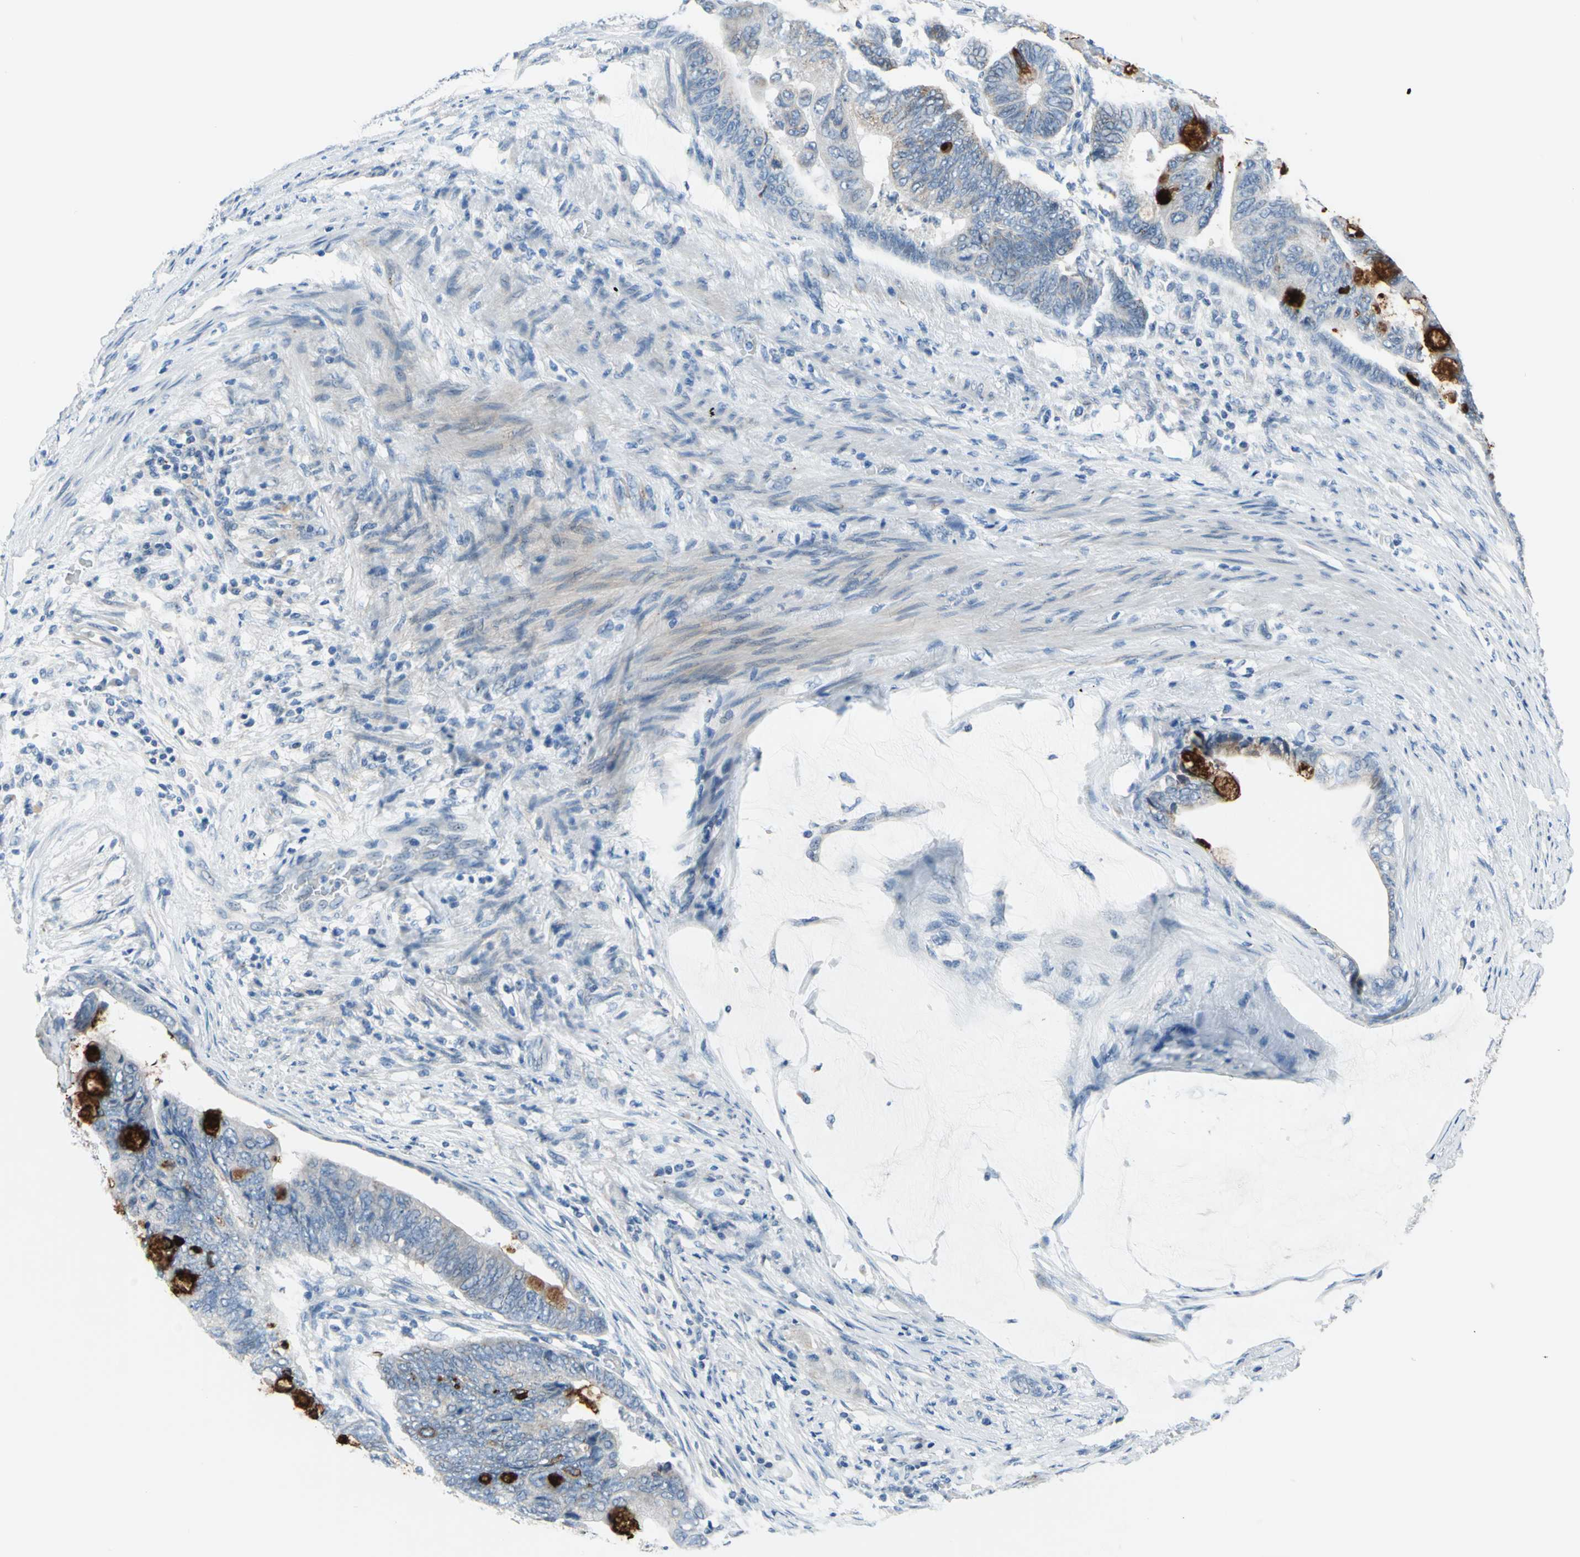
{"staining": {"intensity": "strong", "quantity": "<25%", "location": "cytoplasmic/membranous"}, "tissue": "colorectal cancer", "cell_type": "Tumor cells", "image_type": "cancer", "snomed": [{"axis": "morphology", "description": "Normal tissue, NOS"}, {"axis": "morphology", "description": "Adenocarcinoma, NOS"}, {"axis": "topography", "description": "Rectum"}, {"axis": "topography", "description": "Peripheral nerve tissue"}], "caption": "Immunohistochemical staining of adenocarcinoma (colorectal) reveals medium levels of strong cytoplasmic/membranous expression in about <25% of tumor cells. The staining is performed using DAB brown chromogen to label protein expression. The nuclei are counter-stained blue using hematoxylin.", "gene": "MUC4", "patient": {"sex": "male", "age": 92}}